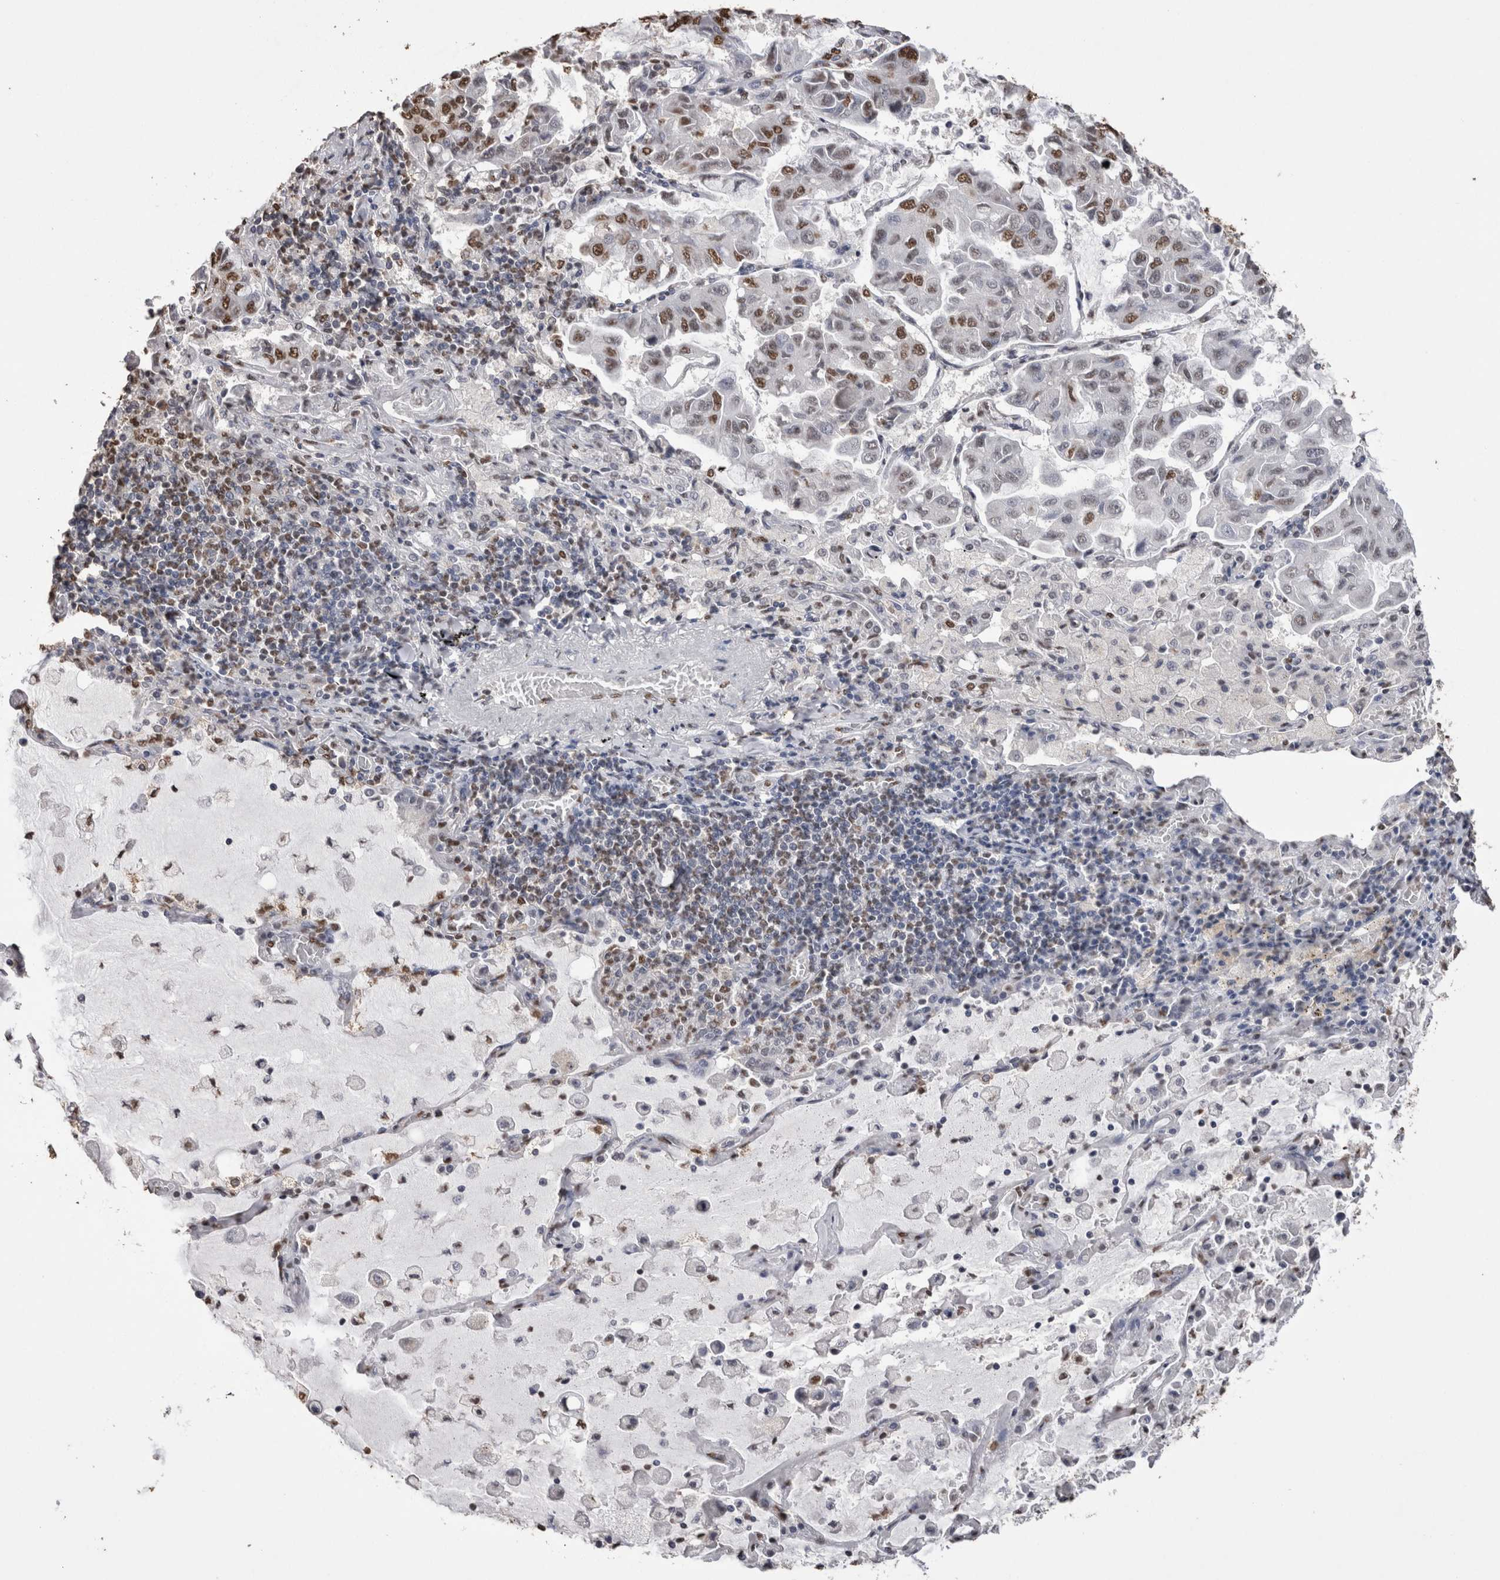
{"staining": {"intensity": "moderate", "quantity": ">75%", "location": "nuclear"}, "tissue": "lung cancer", "cell_type": "Tumor cells", "image_type": "cancer", "snomed": [{"axis": "morphology", "description": "Adenocarcinoma, NOS"}, {"axis": "topography", "description": "Lung"}], "caption": "Lung adenocarcinoma tissue shows moderate nuclear expression in approximately >75% of tumor cells, visualized by immunohistochemistry. (IHC, brightfield microscopy, high magnification).", "gene": "NTHL1", "patient": {"sex": "male", "age": 64}}